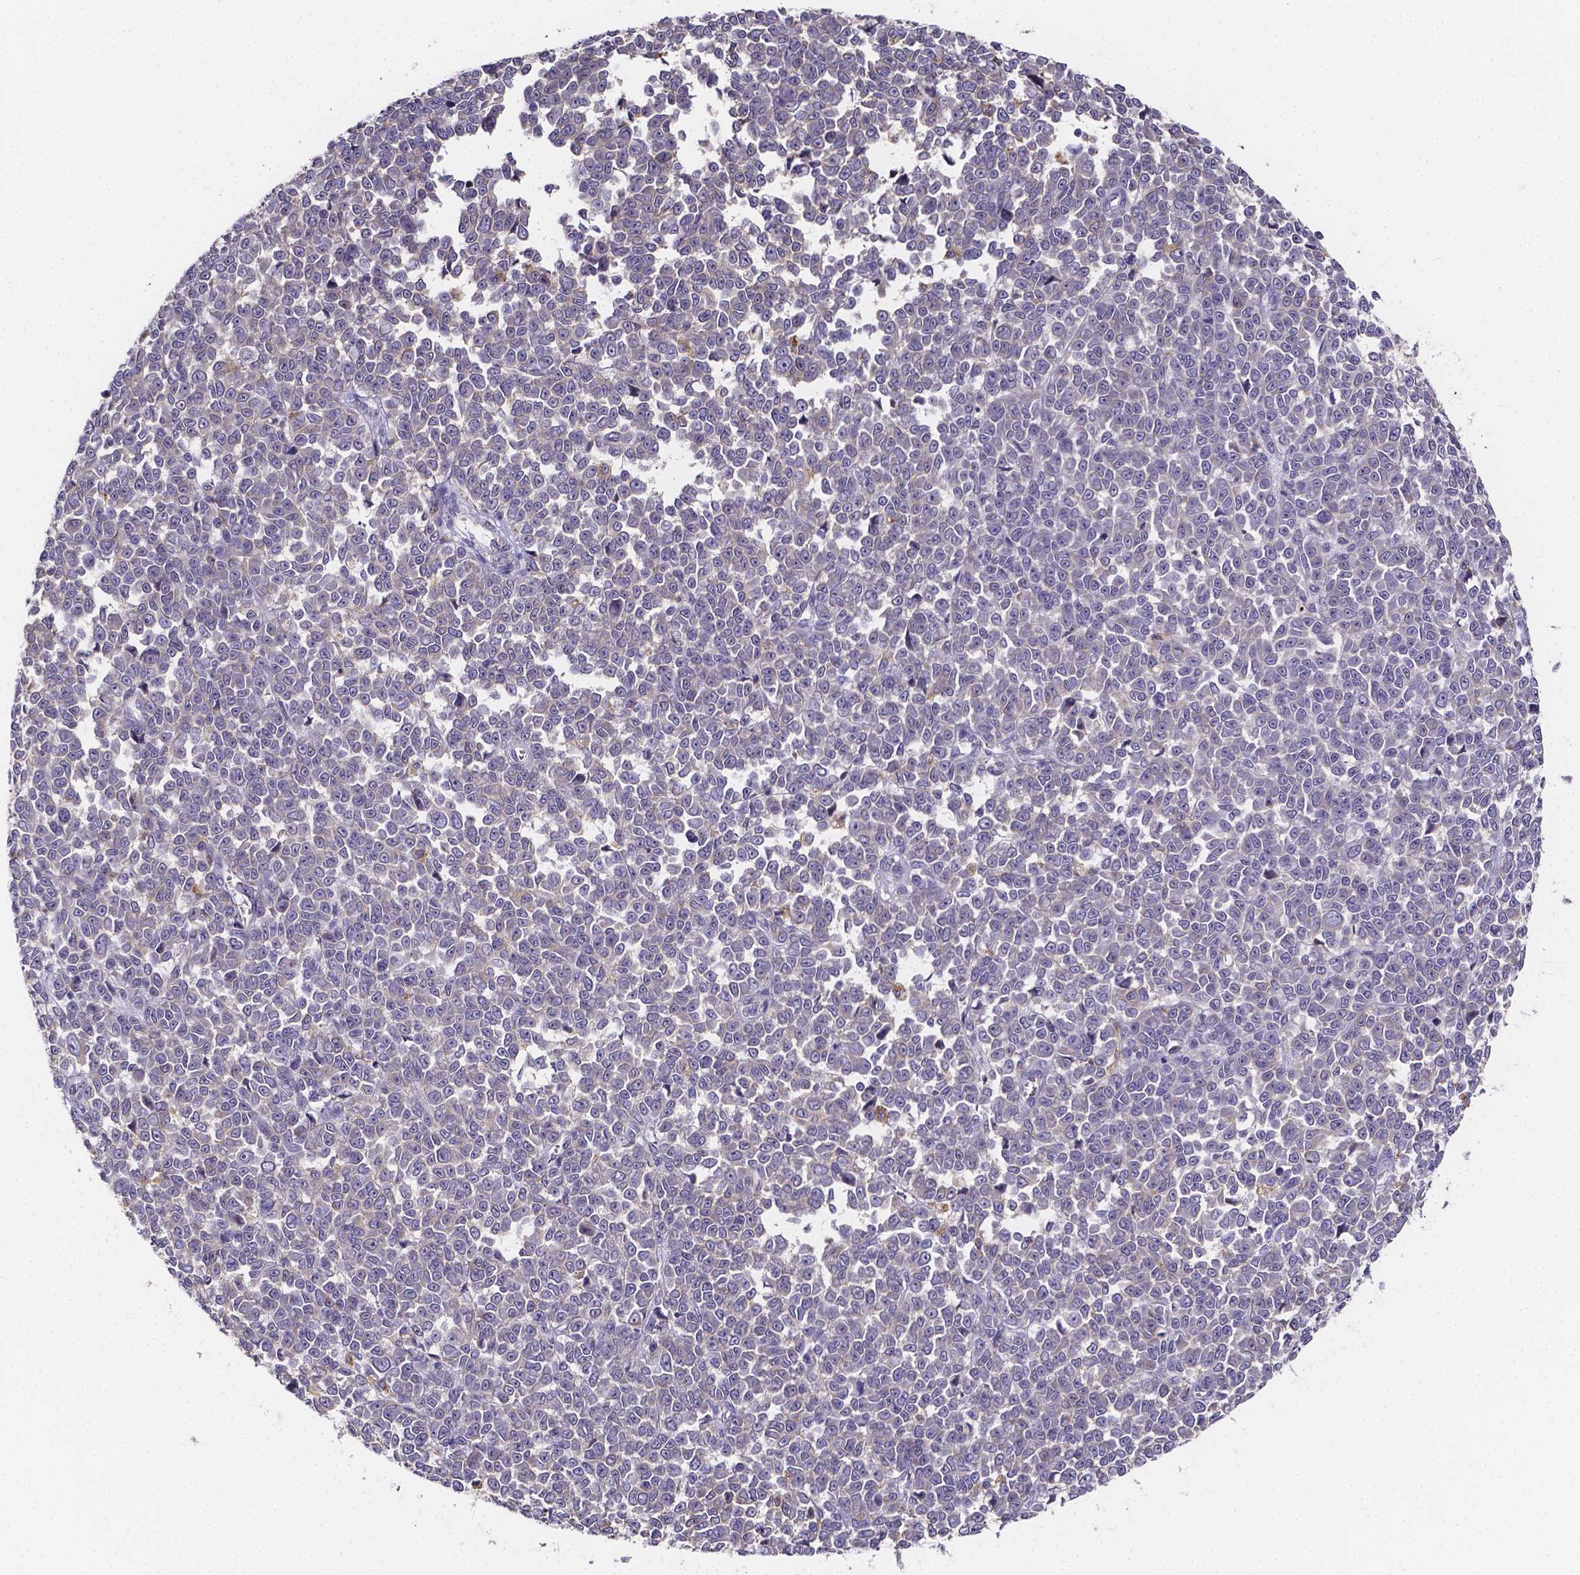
{"staining": {"intensity": "negative", "quantity": "none", "location": "none"}, "tissue": "melanoma", "cell_type": "Tumor cells", "image_type": "cancer", "snomed": [{"axis": "morphology", "description": "Malignant melanoma, NOS"}, {"axis": "topography", "description": "Skin"}], "caption": "IHC of malignant melanoma shows no staining in tumor cells. (Brightfield microscopy of DAB immunohistochemistry at high magnification).", "gene": "THEMIS", "patient": {"sex": "female", "age": 95}}